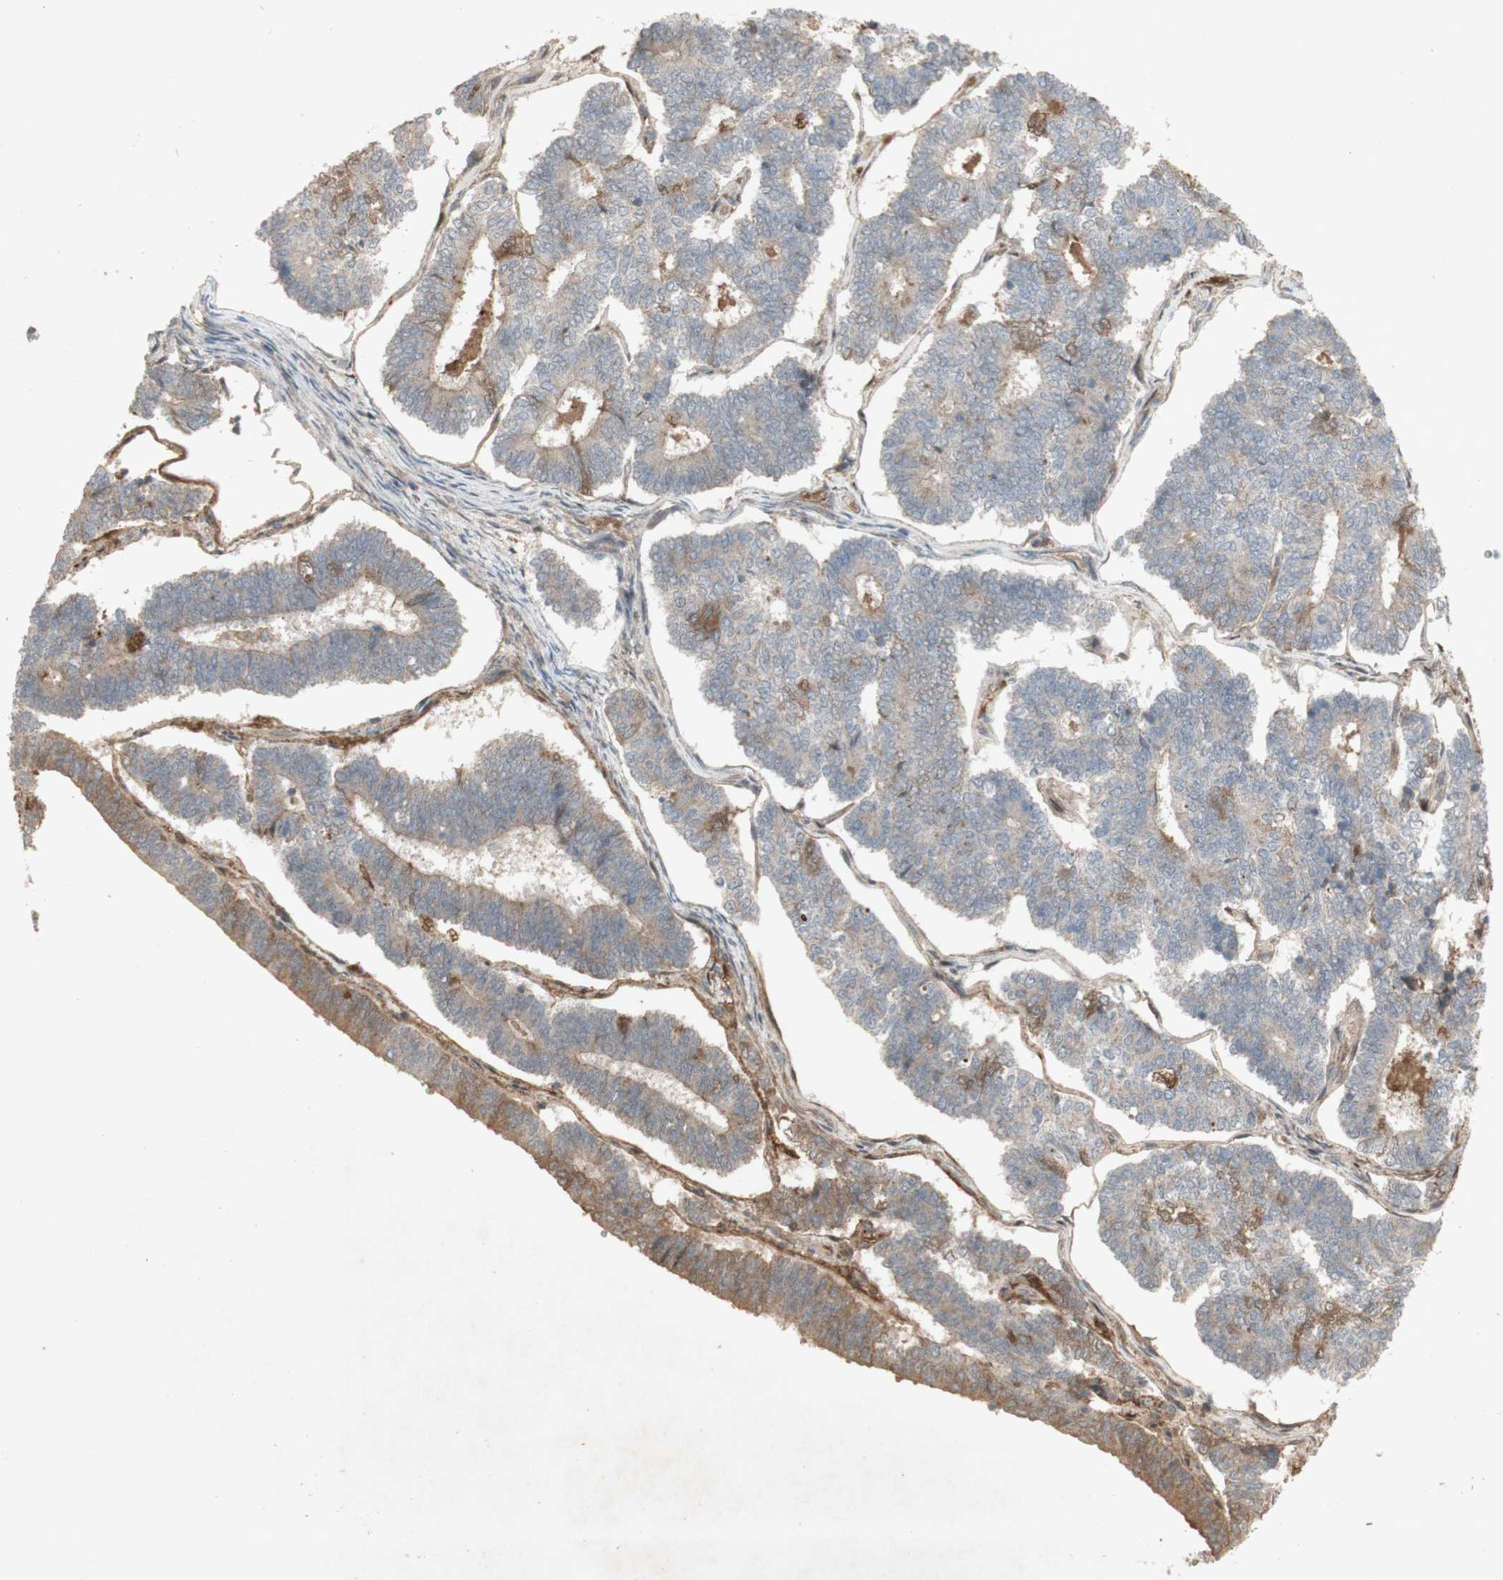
{"staining": {"intensity": "weak", "quantity": "<25%", "location": "cytoplasmic/membranous"}, "tissue": "endometrial cancer", "cell_type": "Tumor cells", "image_type": "cancer", "snomed": [{"axis": "morphology", "description": "Adenocarcinoma, NOS"}, {"axis": "topography", "description": "Endometrium"}], "caption": "Endometrial cancer (adenocarcinoma) stained for a protein using immunohistochemistry (IHC) reveals no expression tumor cells.", "gene": "NRG4", "patient": {"sex": "female", "age": 70}}